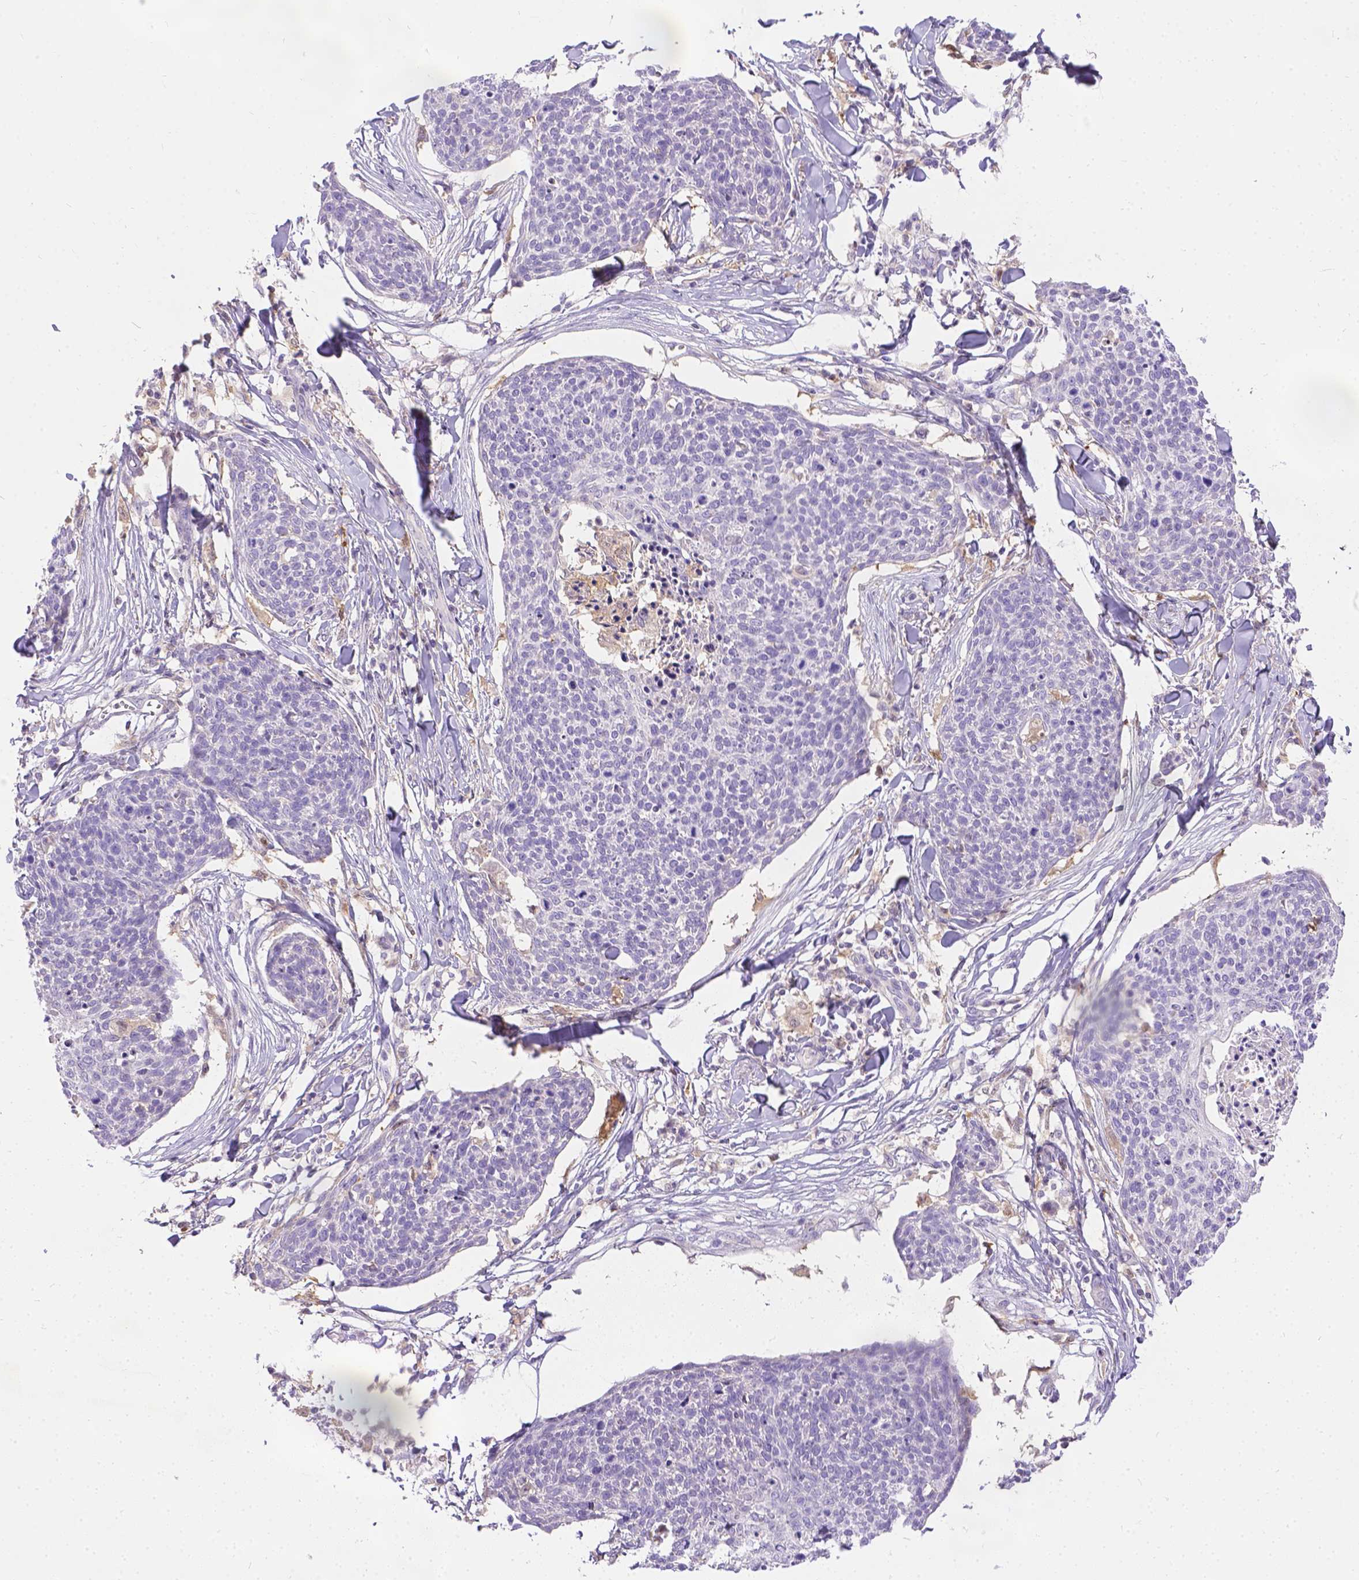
{"staining": {"intensity": "negative", "quantity": "none", "location": "none"}, "tissue": "skin cancer", "cell_type": "Tumor cells", "image_type": "cancer", "snomed": [{"axis": "morphology", "description": "Squamous cell carcinoma, NOS"}, {"axis": "topography", "description": "Skin"}, {"axis": "topography", "description": "Vulva"}], "caption": "Immunohistochemical staining of skin cancer shows no significant positivity in tumor cells.", "gene": "TM4SF18", "patient": {"sex": "female", "age": 75}}